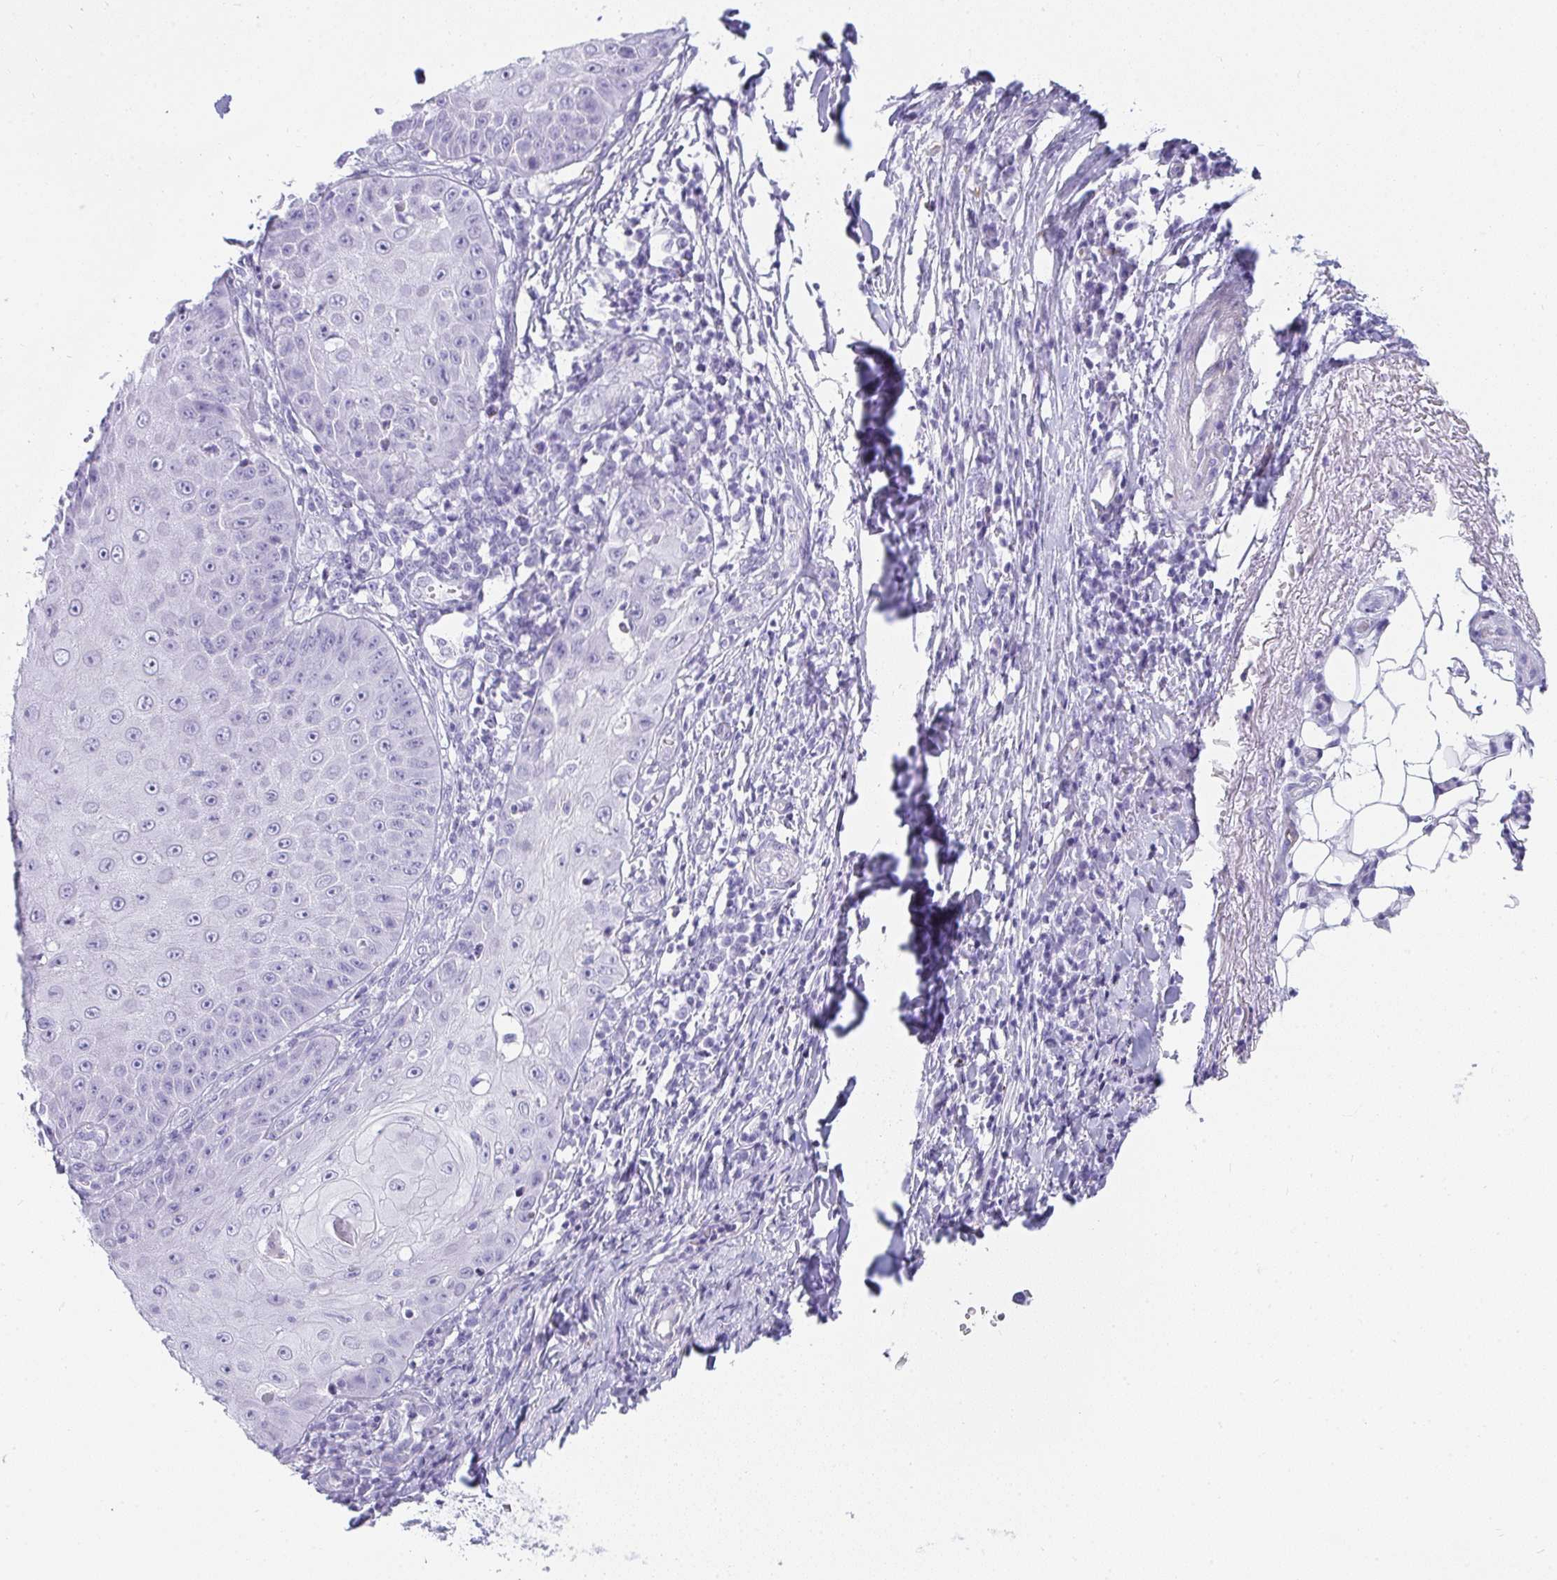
{"staining": {"intensity": "negative", "quantity": "none", "location": "none"}, "tissue": "skin cancer", "cell_type": "Tumor cells", "image_type": "cancer", "snomed": [{"axis": "morphology", "description": "Squamous cell carcinoma, NOS"}, {"axis": "topography", "description": "Skin"}], "caption": "Photomicrograph shows no significant protein staining in tumor cells of skin cancer (squamous cell carcinoma).", "gene": "PRND", "patient": {"sex": "male", "age": 70}}